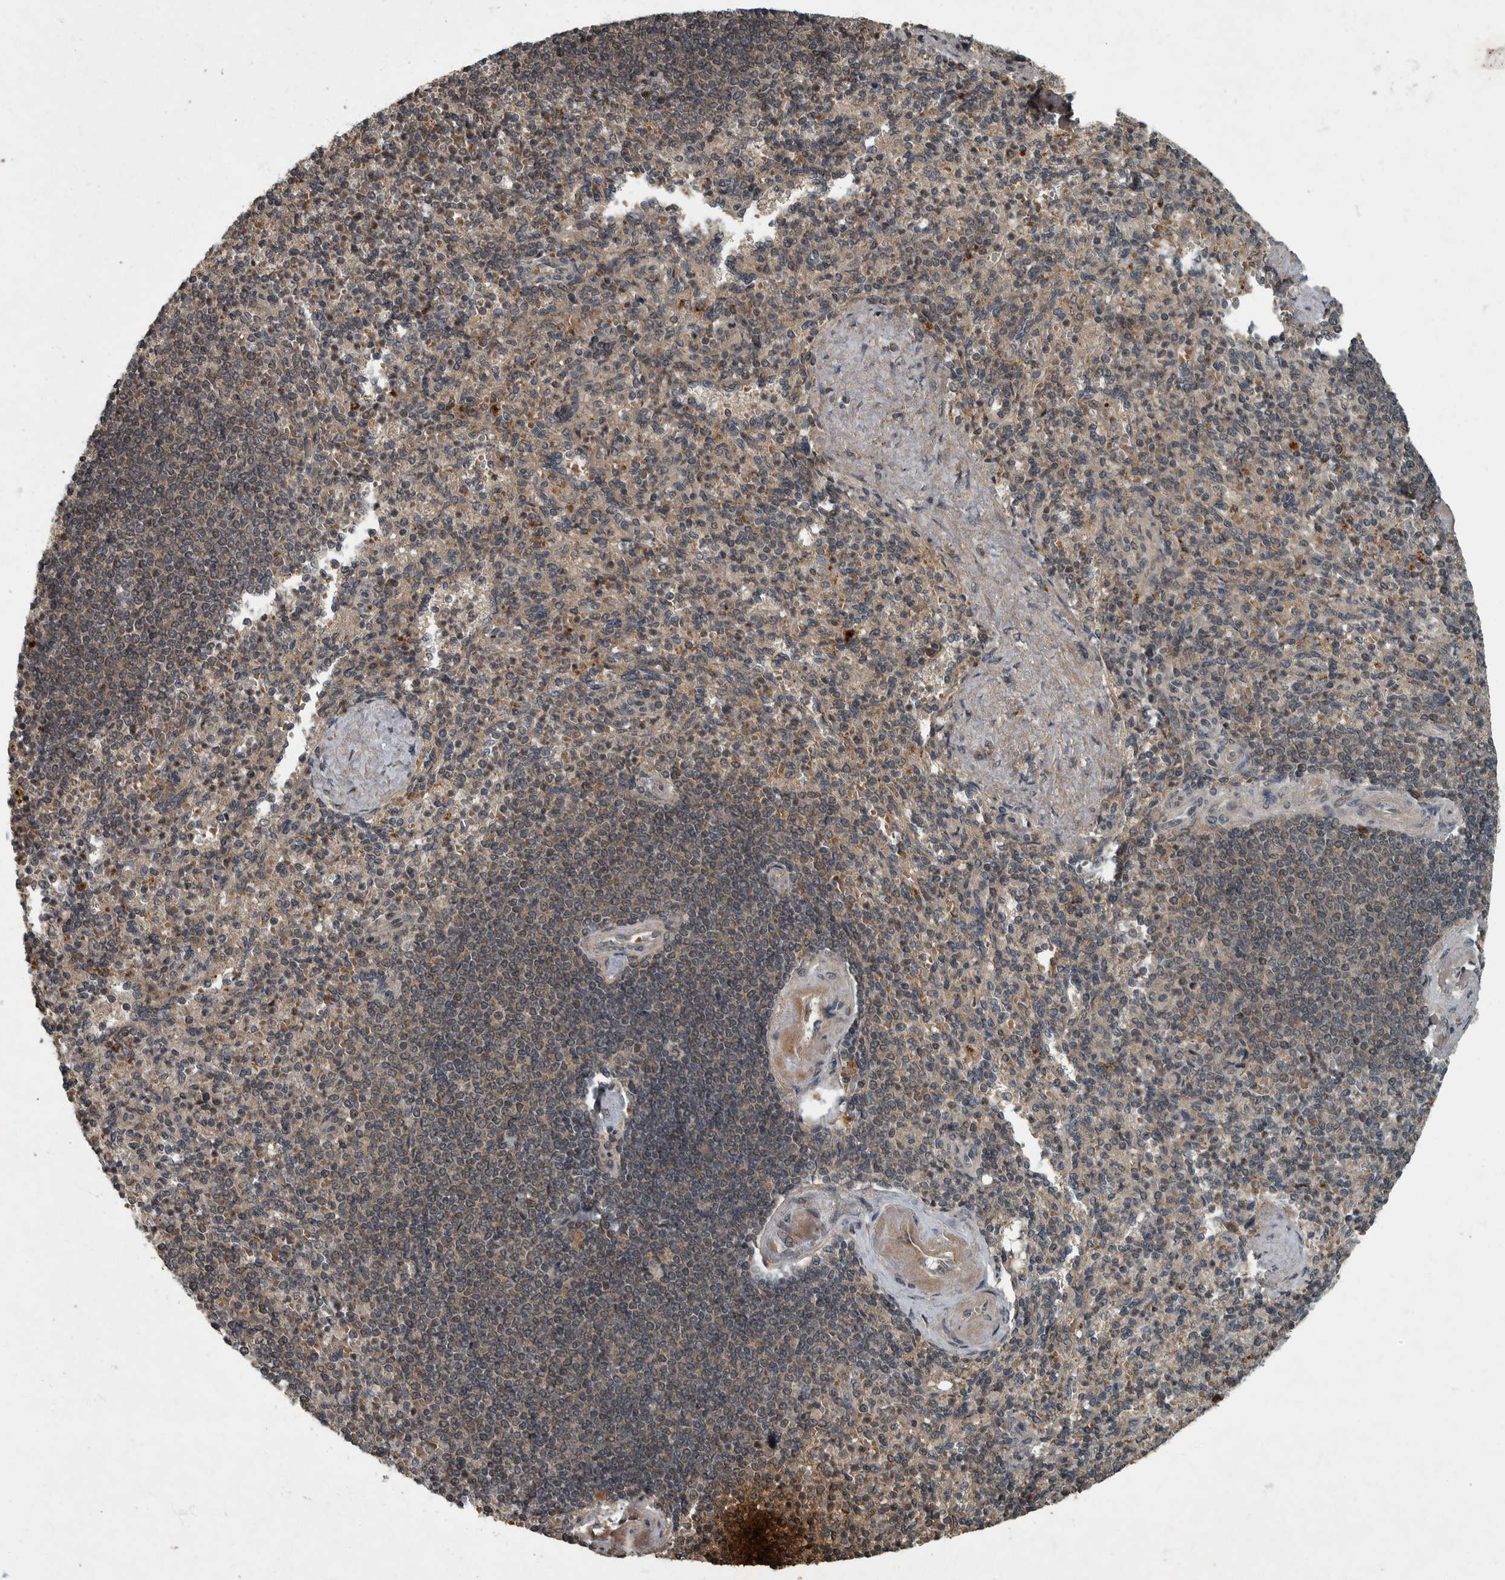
{"staining": {"intensity": "weak", "quantity": "25%-75%", "location": "cytoplasmic/membranous,nuclear"}, "tissue": "spleen", "cell_type": "Cells in red pulp", "image_type": "normal", "snomed": [{"axis": "morphology", "description": "Normal tissue, NOS"}, {"axis": "topography", "description": "Spleen"}], "caption": "Approximately 25%-75% of cells in red pulp in unremarkable spleen exhibit weak cytoplasmic/membranous,nuclear protein expression as visualized by brown immunohistochemical staining.", "gene": "FOXO1", "patient": {"sex": "female", "age": 74}}